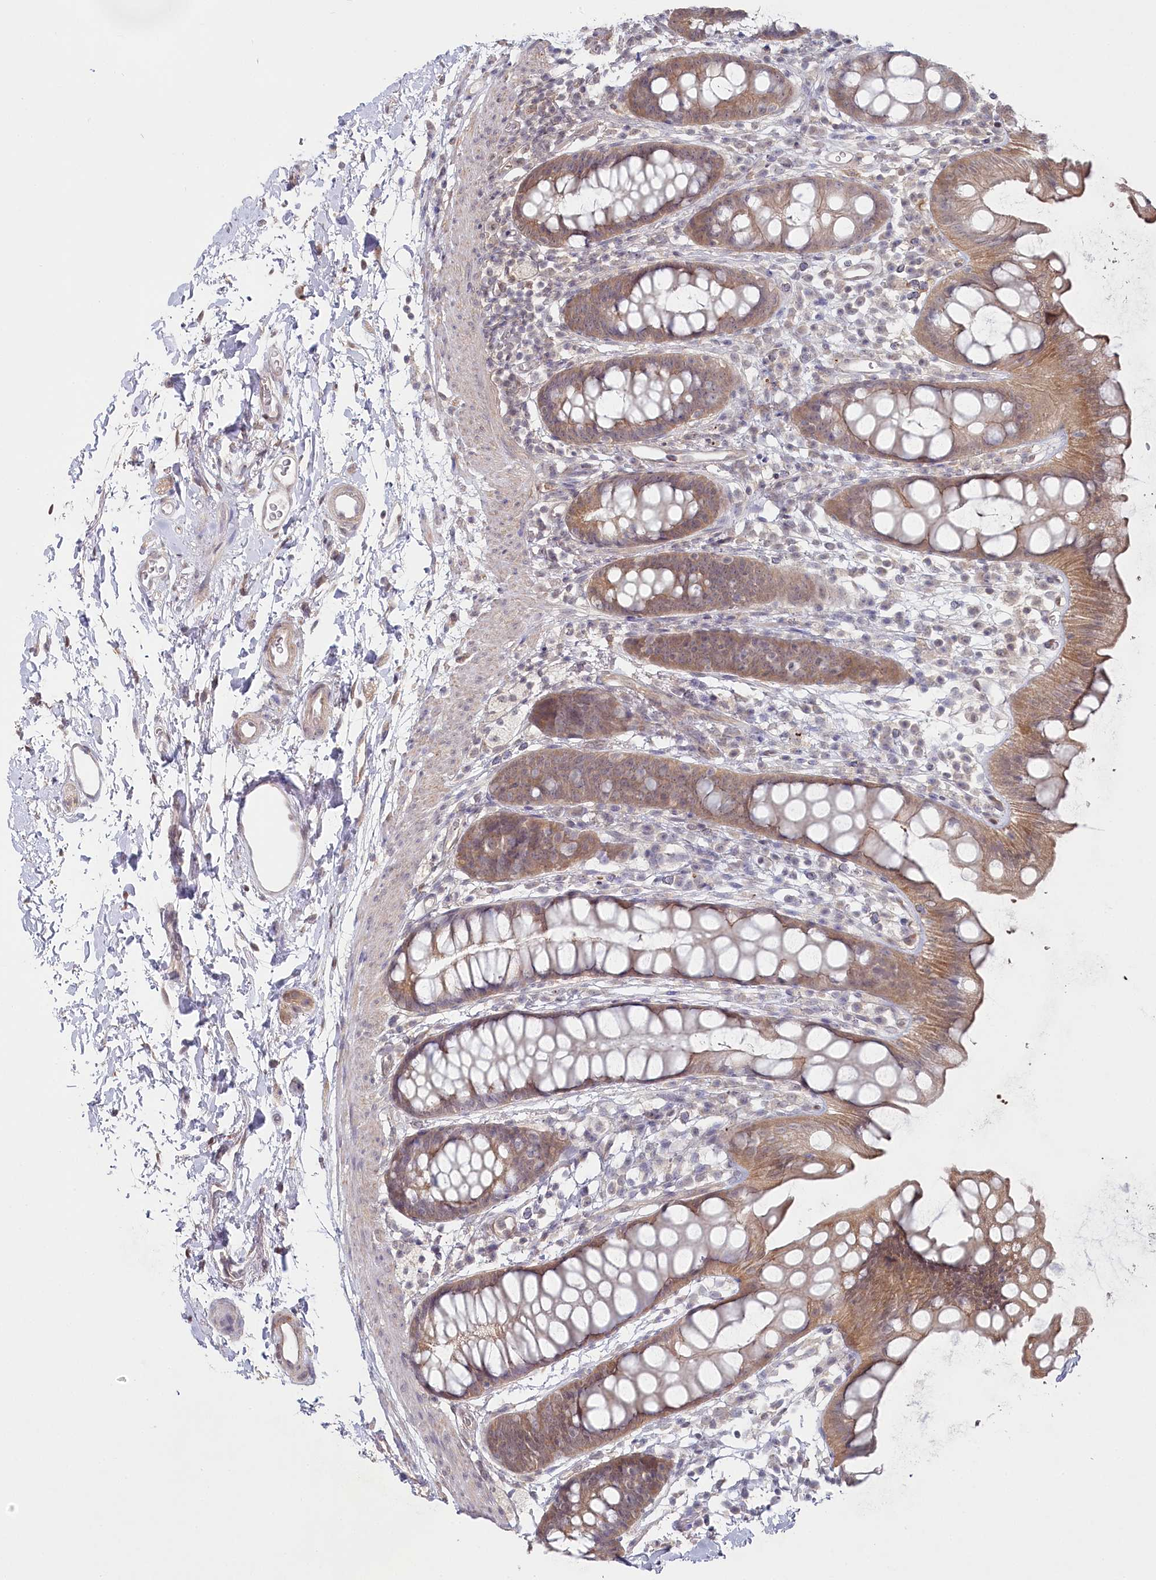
{"staining": {"intensity": "moderate", "quantity": "25%-75%", "location": "cytoplasmic/membranous"}, "tissue": "rectum", "cell_type": "Glandular cells", "image_type": "normal", "snomed": [{"axis": "morphology", "description": "Normal tissue, NOS"}, {"axis": "topography", "description": "Rectum"}], "caption": "Rectum stained with immunohistochemistry (IHC) shows moderate cytoplasmic/membranous staining in approximately 25%-75% of glandular cells.", "gene": "AAMDC", "patient": {"sex": "female", "age": 65}}